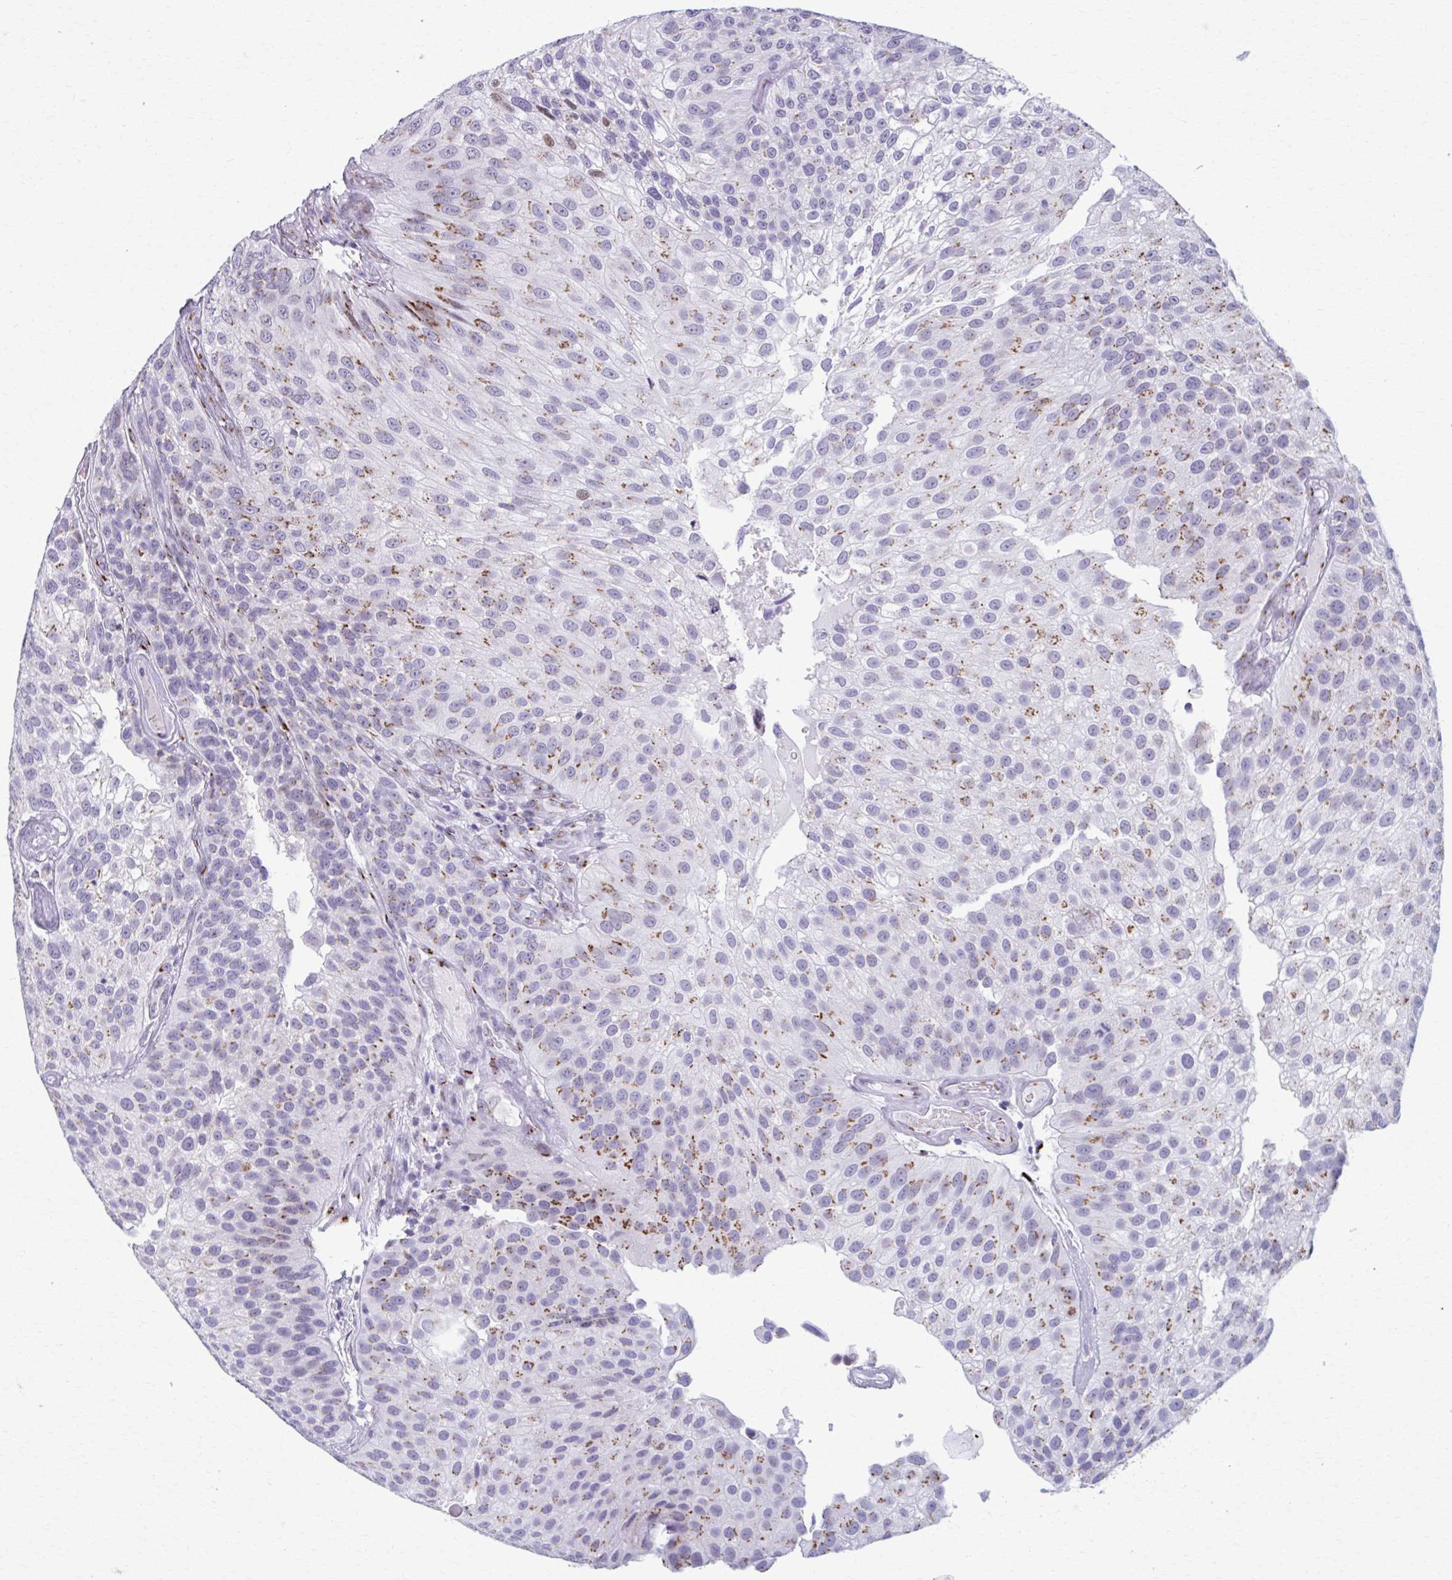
{"staining": {"intensity": "moderate", "quantity": "25%-75%", "location": "cytoplasmic/membranous"}, "tissue": "urothelial cancer", "cell_type": "Tumor cells", "image_type": "cancer", "snomed": [{"axis": "morphology", "description": "Urothelial carcinoma, NOS"}, {"axis": "topography", "description": "Urinary bladder"}], "caption": "Transitional cell carcinoma tissue shows moderate cytoplasmic/membranous staining in approximately 25%-75% of tumor cells", "gene": "ZNF682", "patient": {"sex": "male", "age": 87}}